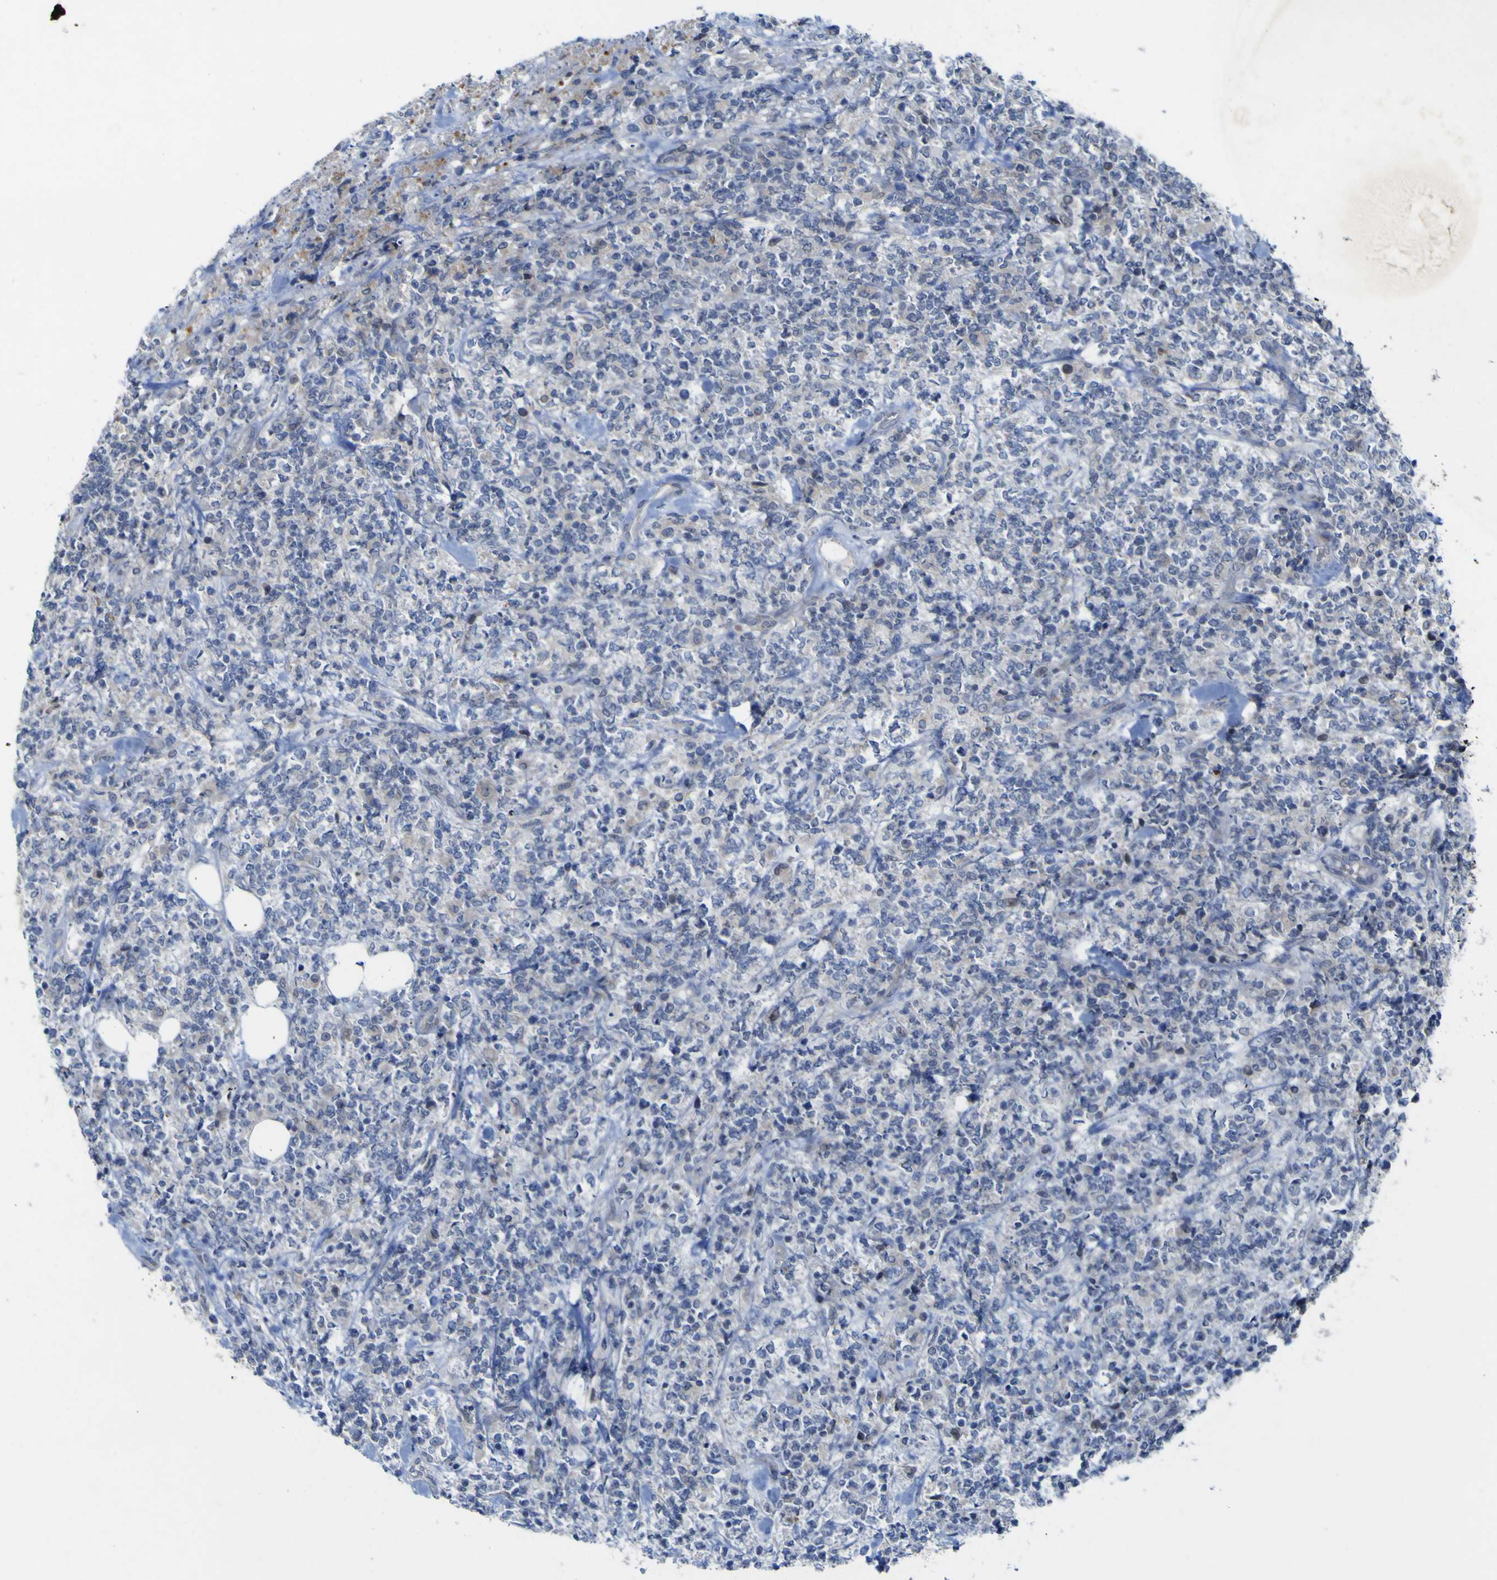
{"staining": {"intensity": "negative", "quantity": "none", "location": "none"}, "tissue": "lymphoma", "cell_type": "Tumor cells", "image_type": "cancer", "snomed": [{"axis": "morphology", "description": "Malignant lymphoma, non-Hodgkin's type, High grade"}, {"axis": "topography", "description": "Soft tissue"}], "caption": "Human high-grade malignant lymphoma, non-Hodgkin's type stained for a protein using immunohistochemistry reveals no positivity in tumor cells.", "gene": "NAV1", "patient": {"sex": "male", "age": 18}}